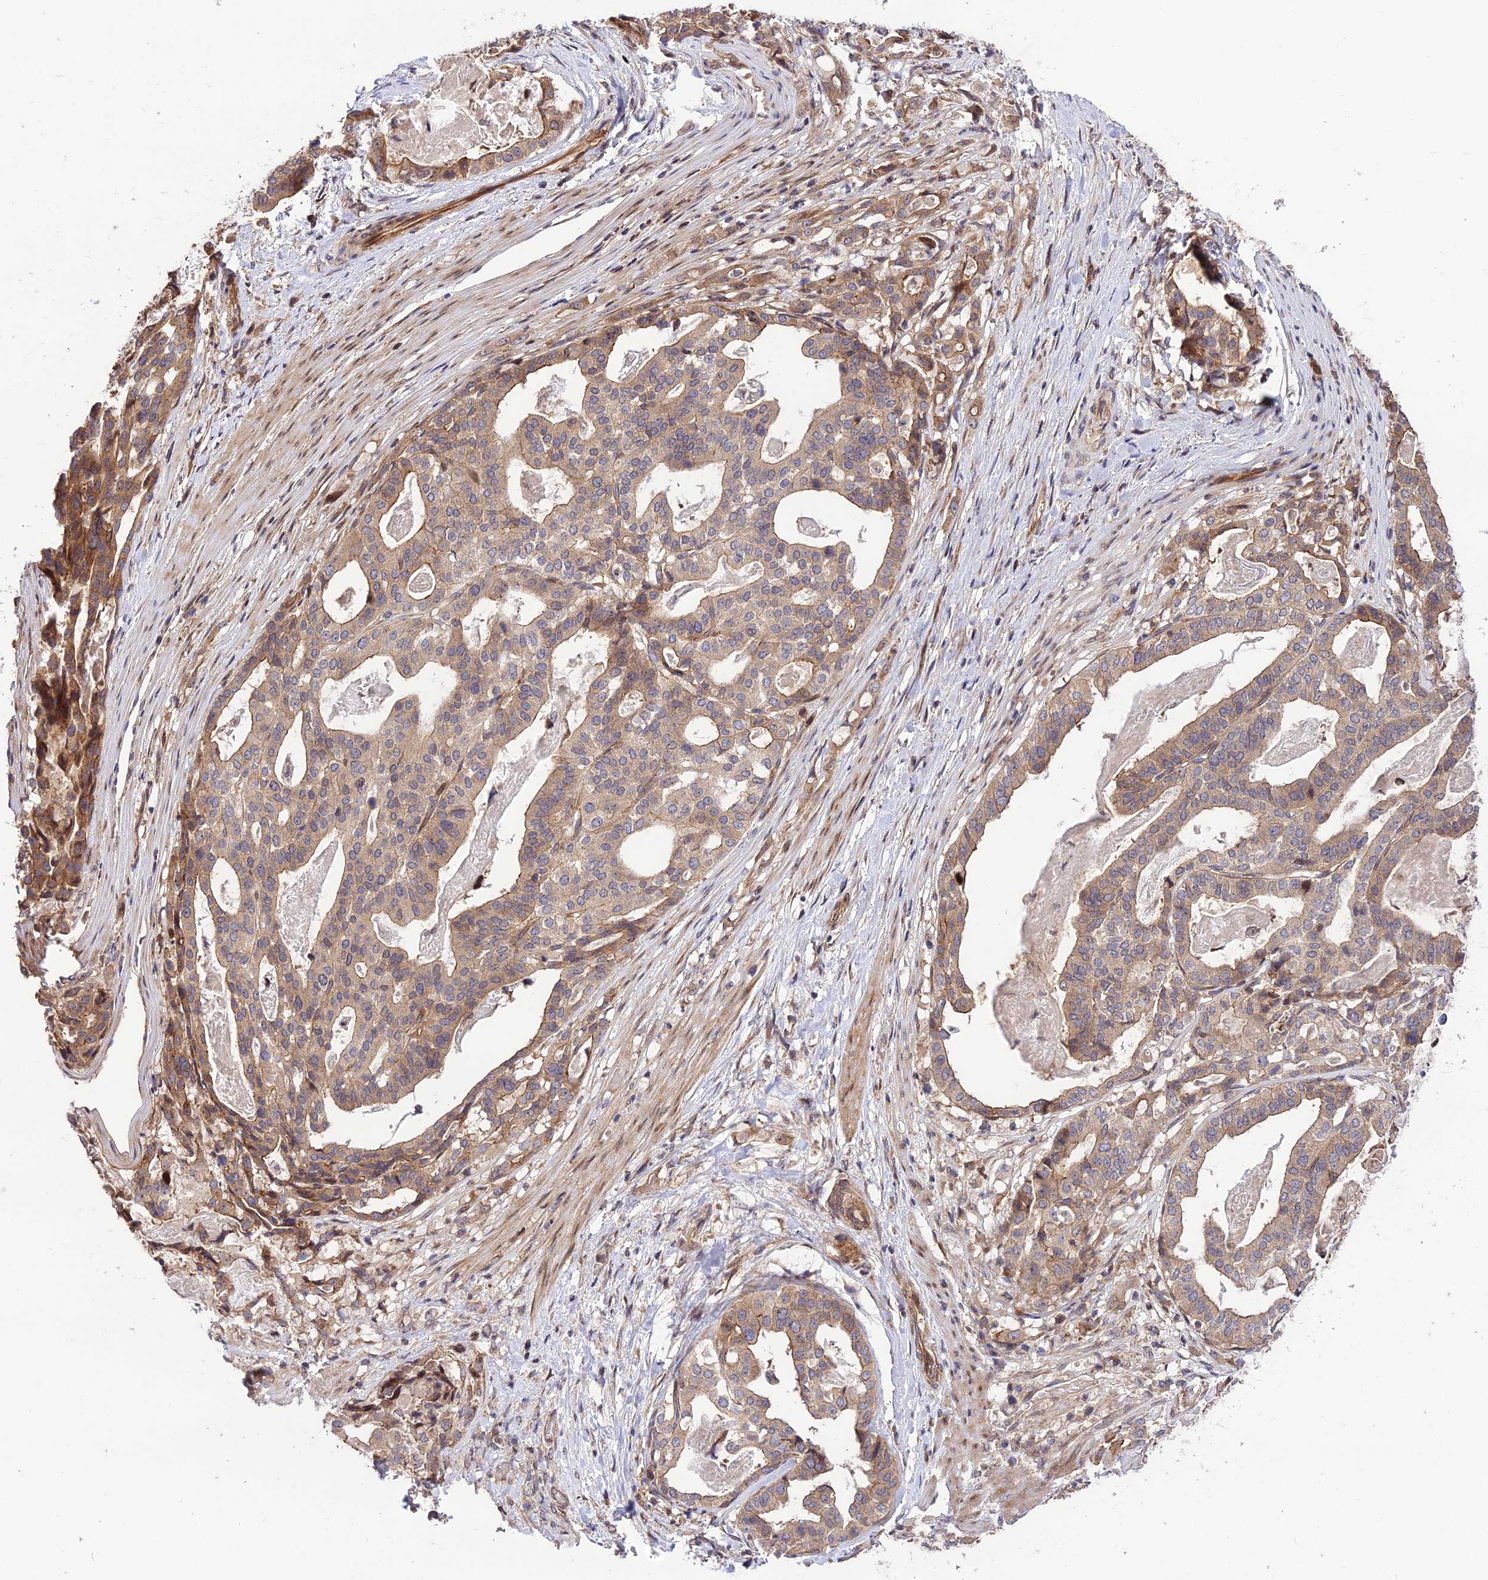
{"staining": {"intensity": "moderate", "quantity": ">75%", "location": "cytoplasmic/membranous"}, "tissue": "stomach cancer", "cell_type": "Tumor cells", "image_type": "cancer", "snomed": [{"axis": "morphology", "description": "Adenocarcinoma, NOS"}, {"axis": "topography", "description": "Stomach"}], "caption": "Stomach cancer (adenocarcinoma) stained for a protein (brown) reveals moderate cytoplasmic/membranous positive staining in about >75% of tumor cells.", "gene": "SMG6", "patient": {"sex": "male", "age": 48}}